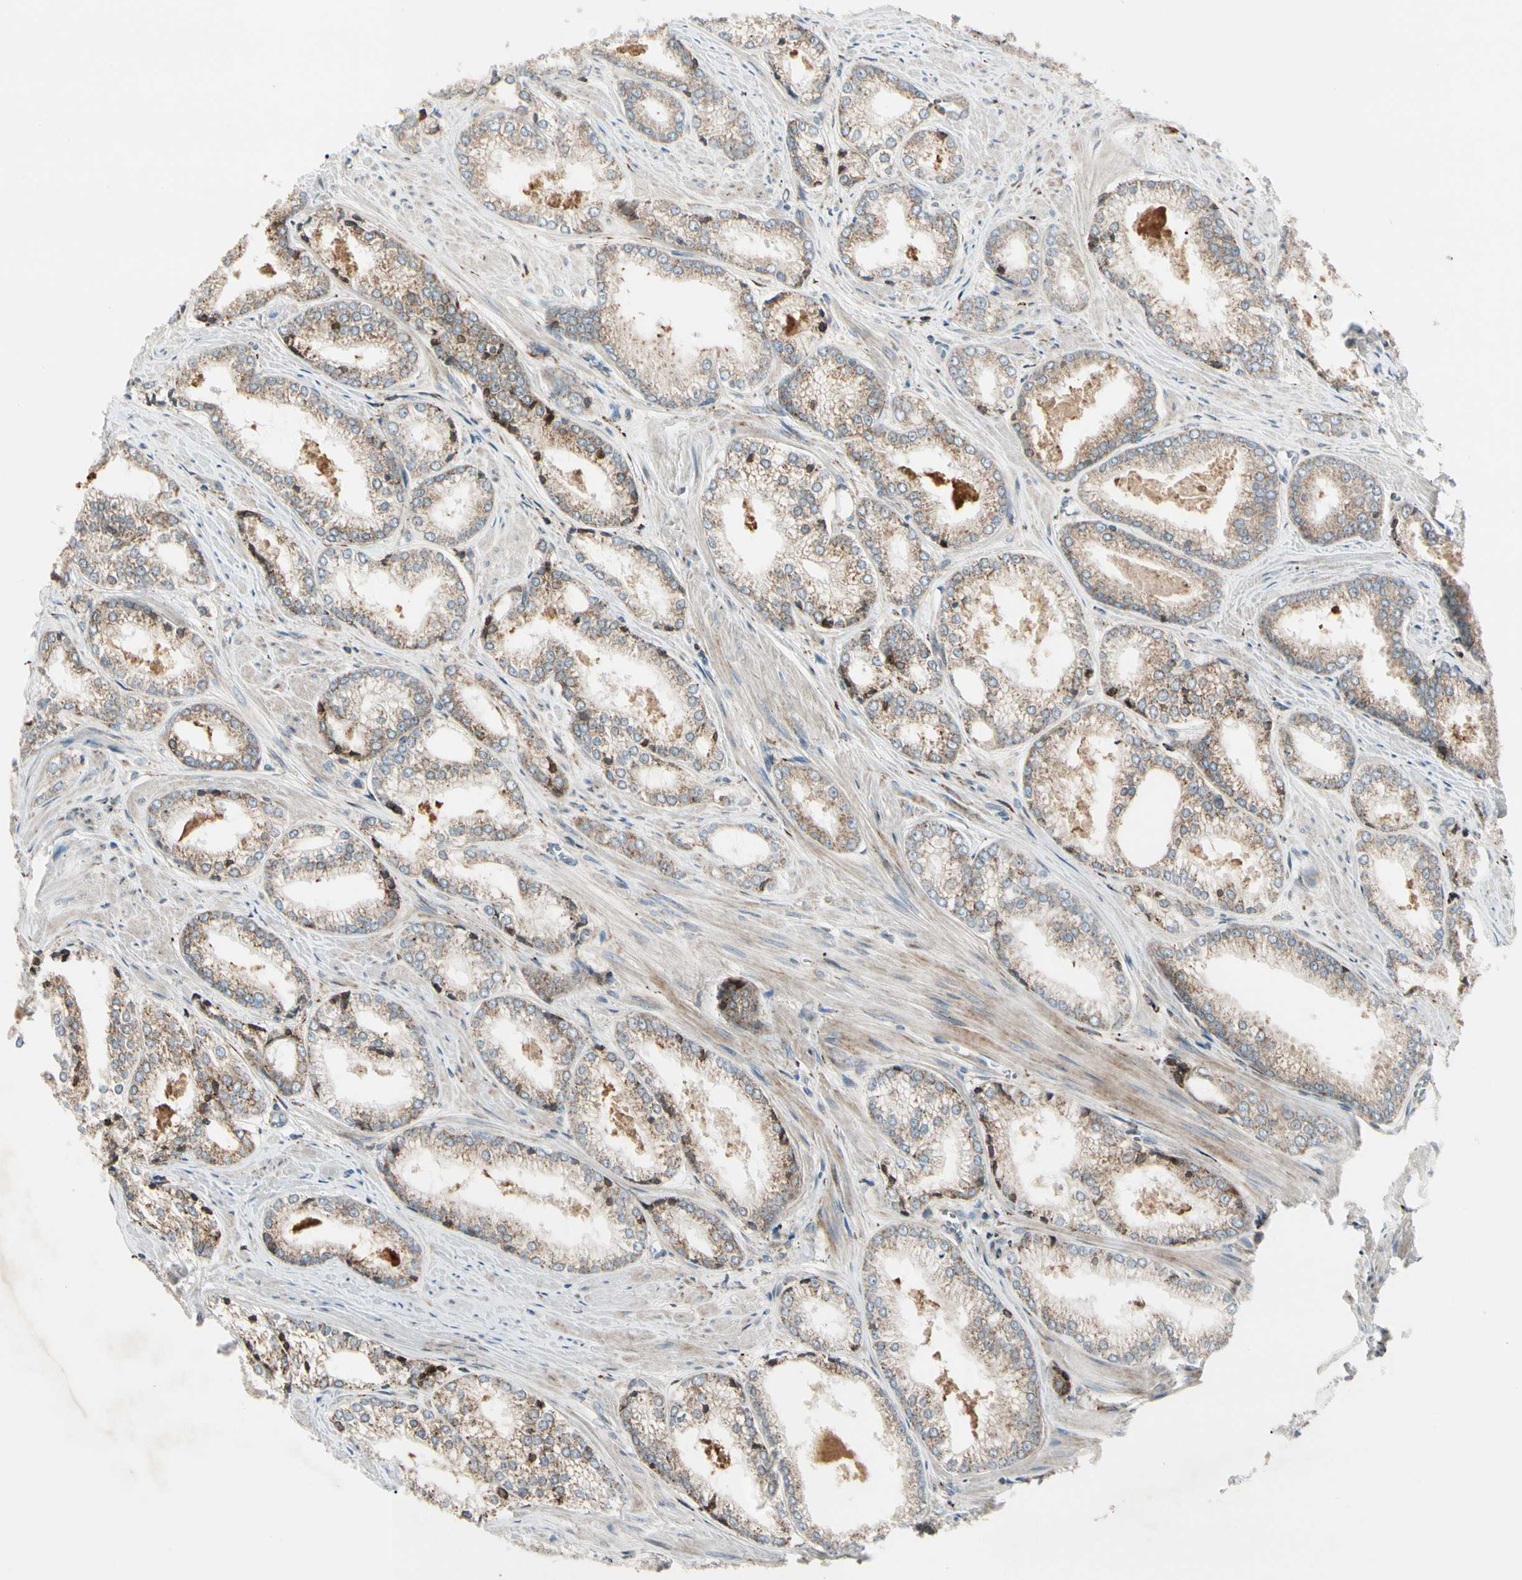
{"staining": {"intensity": "weak", "quantity": ">75%", "location": "cytoplasmic/membranous"}, "tissue": "prostate cancer", "cell_type": "Tumor cells", "image_type": "cancer", "snomed": [{"axis": "morphology", "description": "Adenocarcinoma, Low grade"}, {"axis": "topography", "description": "Prostate"}], "caption": "An IHC histopathology image of neoplastic tissue is shown. Protein staining in brown labels weak cytoplasmic/membranous positivity in prostate low-grade adenocarcinoma within tumor cells.", "gene": "MRPL9", "patient": {"sex": "male", "age": 64}}